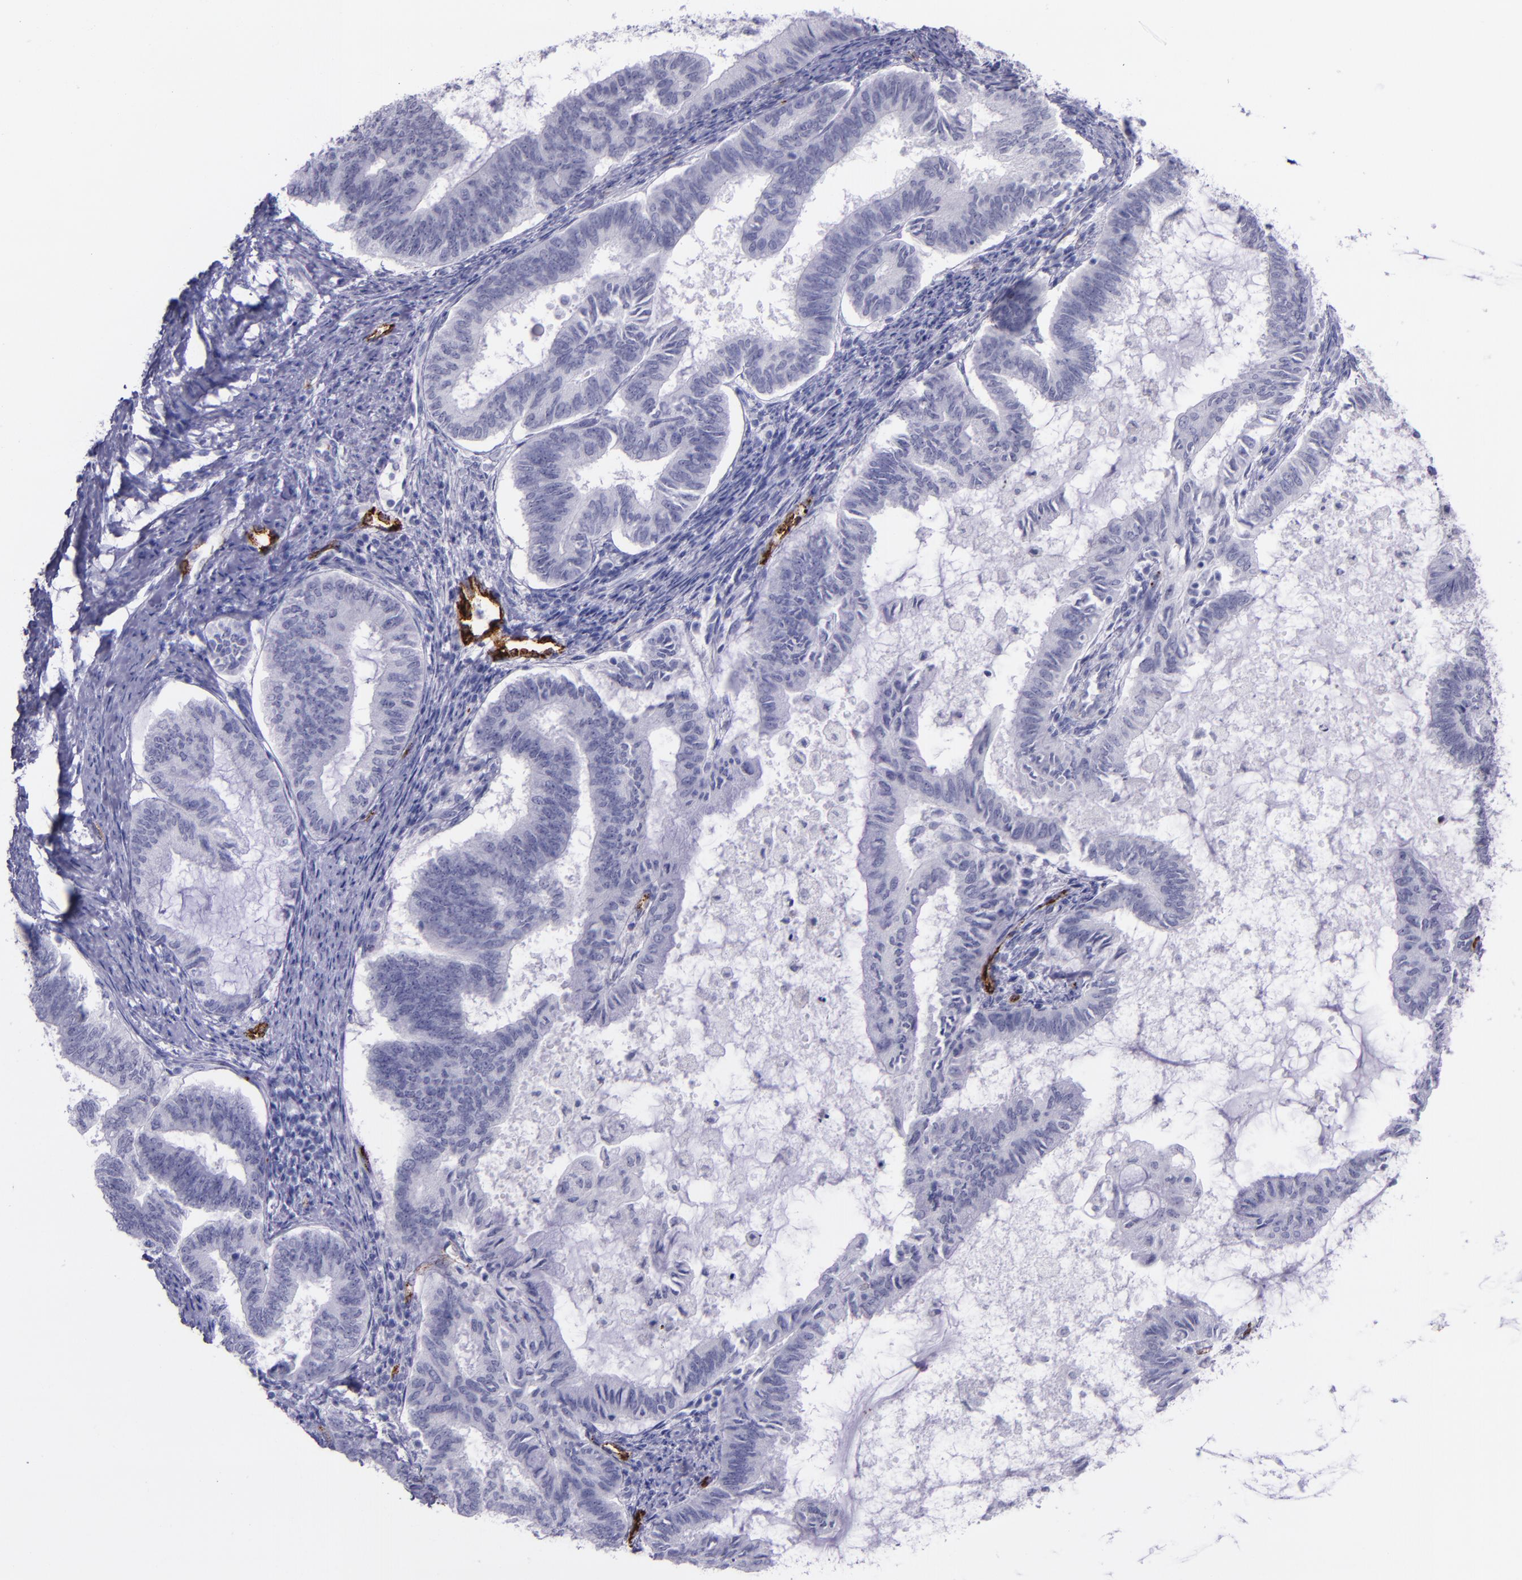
{"staining": {"intensity": "negative", "quantity": "none", "location": "none"}, "tissue": "endometrial cancer", "cell_type": "Tumor cells", "image_type": "cancer", "snomed": [{"axis": "morphology", "description": "Adenocarcinoma, NOS"}, {"axis": "topography", "description": "Endometrium"}], "caption": "Protein analysis of endometrial adenocarcinoma reveals no significant positivity in tumor cells.", "gene": "SELE", "patient": {"sex": "female", "age": 86}}